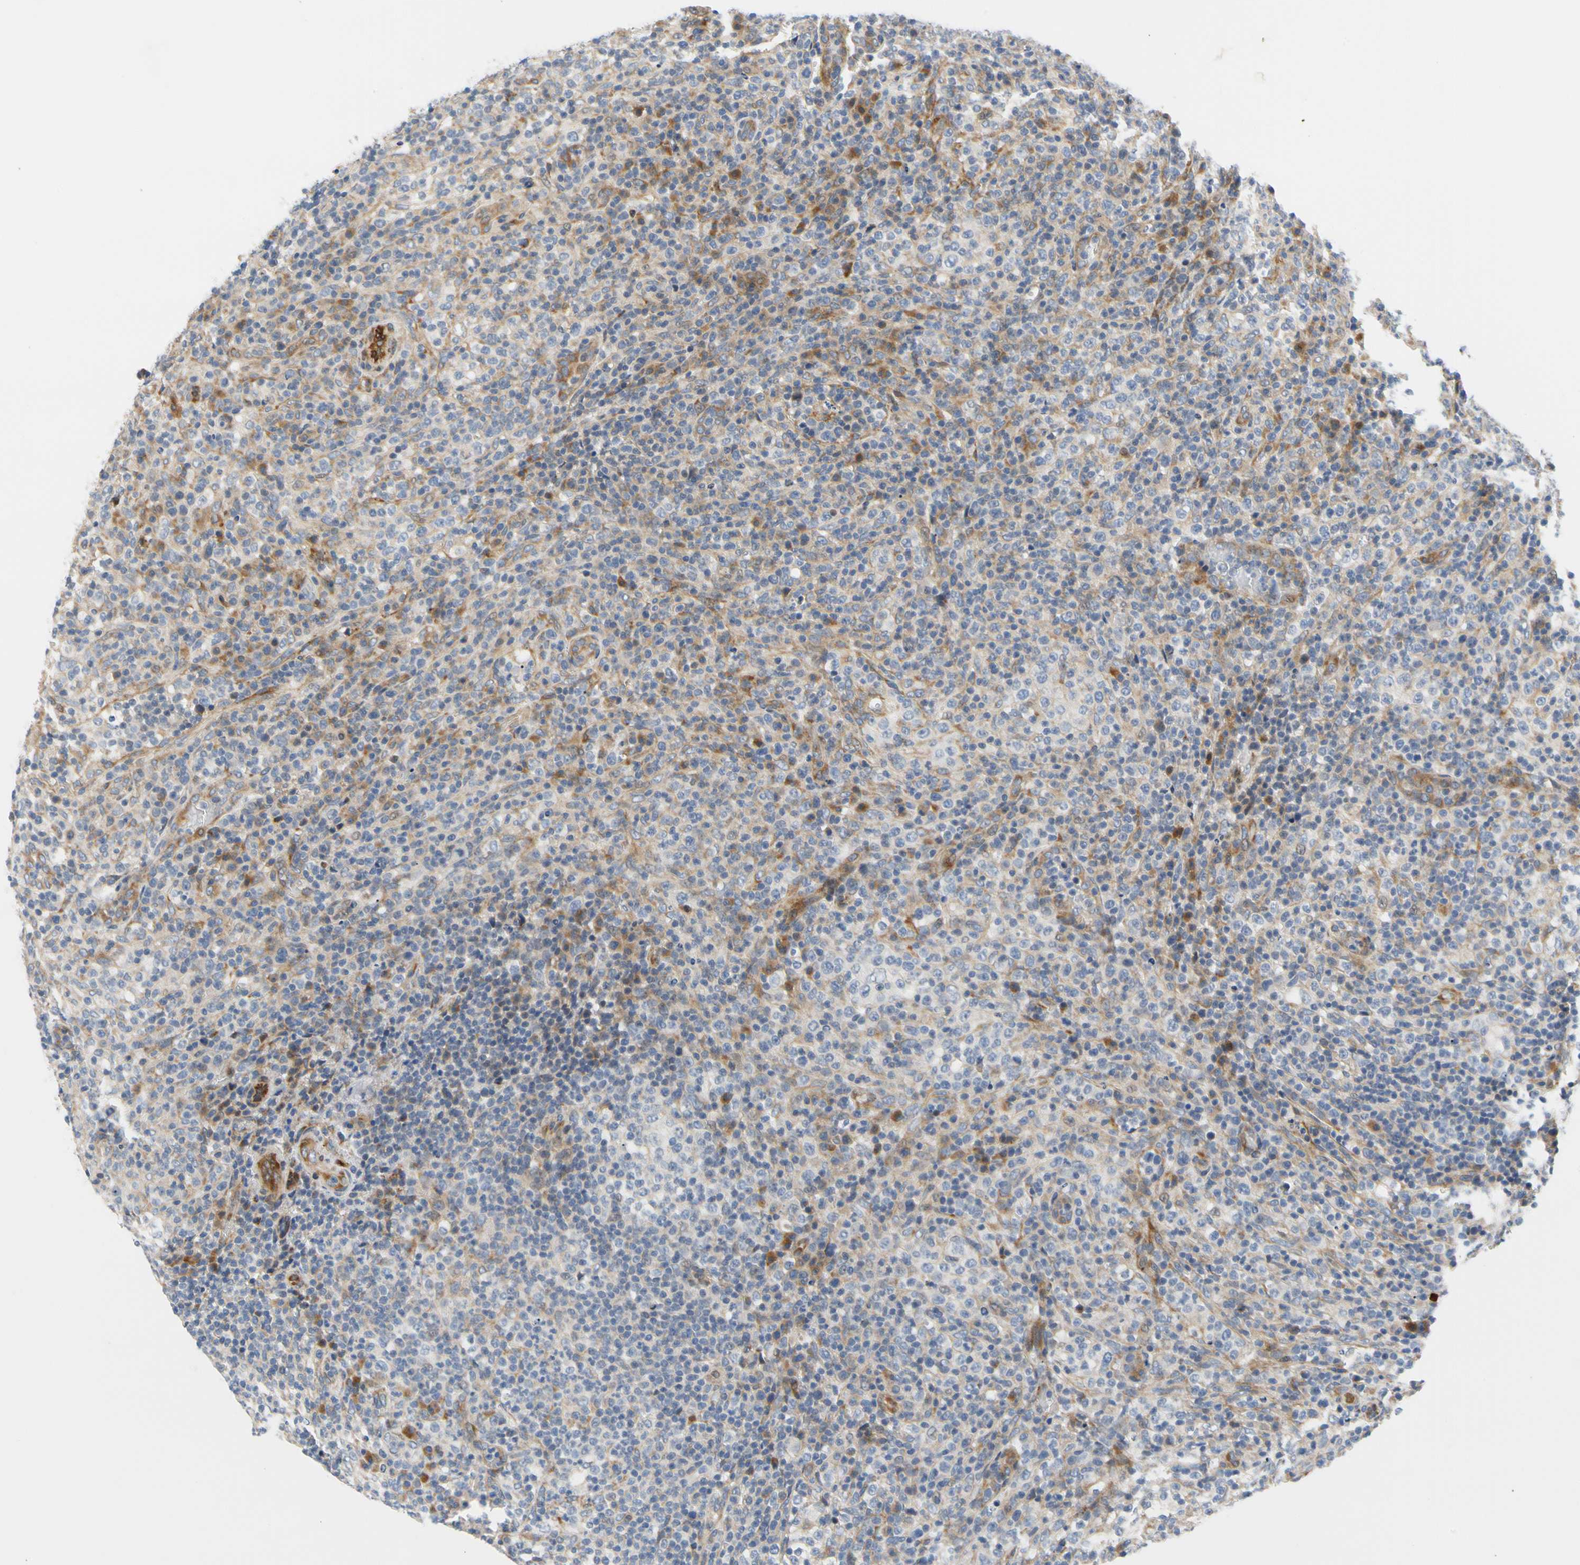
{"staining": {"intensity": "negative", "quantity": "none", "location": "none"}, "tissue": "lymphoma", "cell_type": "Tumor cells", "image_type": "cancer", "snomed": [{"axis": "morphology", "description": "Malignant lymphoma, non-Hodgkin's type, High grade"}, {"axis": "topography", "description": "Lymph node"}], "caption": "DAB immunohistochemical staining of lymphoma demonstrates no significant positivity in tumor cells.", "gene": "ZNF236", "patient": {"sex": "female", "age": 76}}